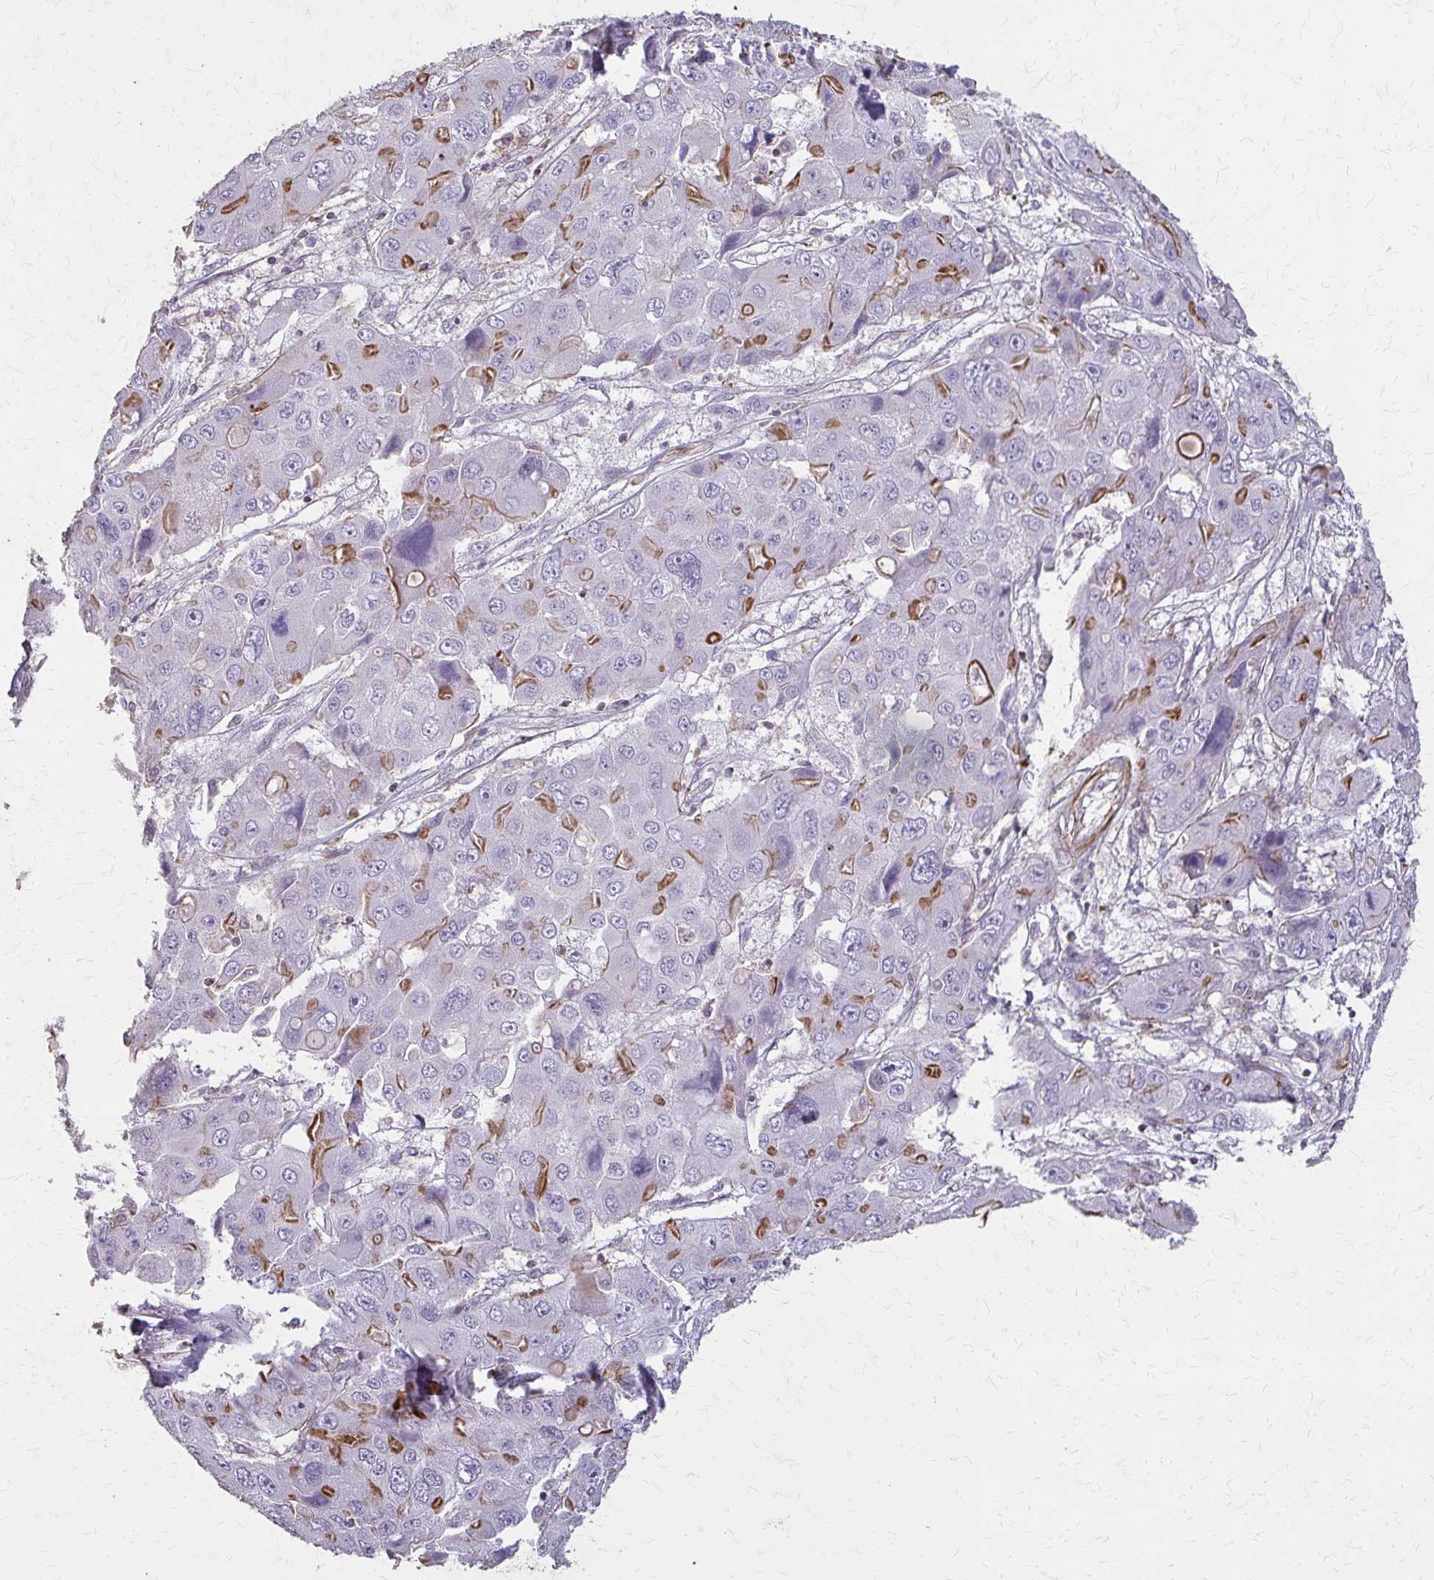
{"staining": {"intensity": "moderate", "quantity": "<25%", "location": "cytoplasmic/membranous"}, "tissue": "liver cancer", "cell_type": "Tumor cells", "image_type": "cancer", "snomed": [{"axis": "morphology", "description": "Cholangiocarcinoma"}, {"axis": "topography", "description": "Liver"}], "caption": "Immunohistochemical staining of human liver cancer exhibits low levels of moderate cytoplasmic/membranous staining in approximately <25% of tumor cells.", "gene": "TENM4", "patient": {"sex": "male", "age": 67}}